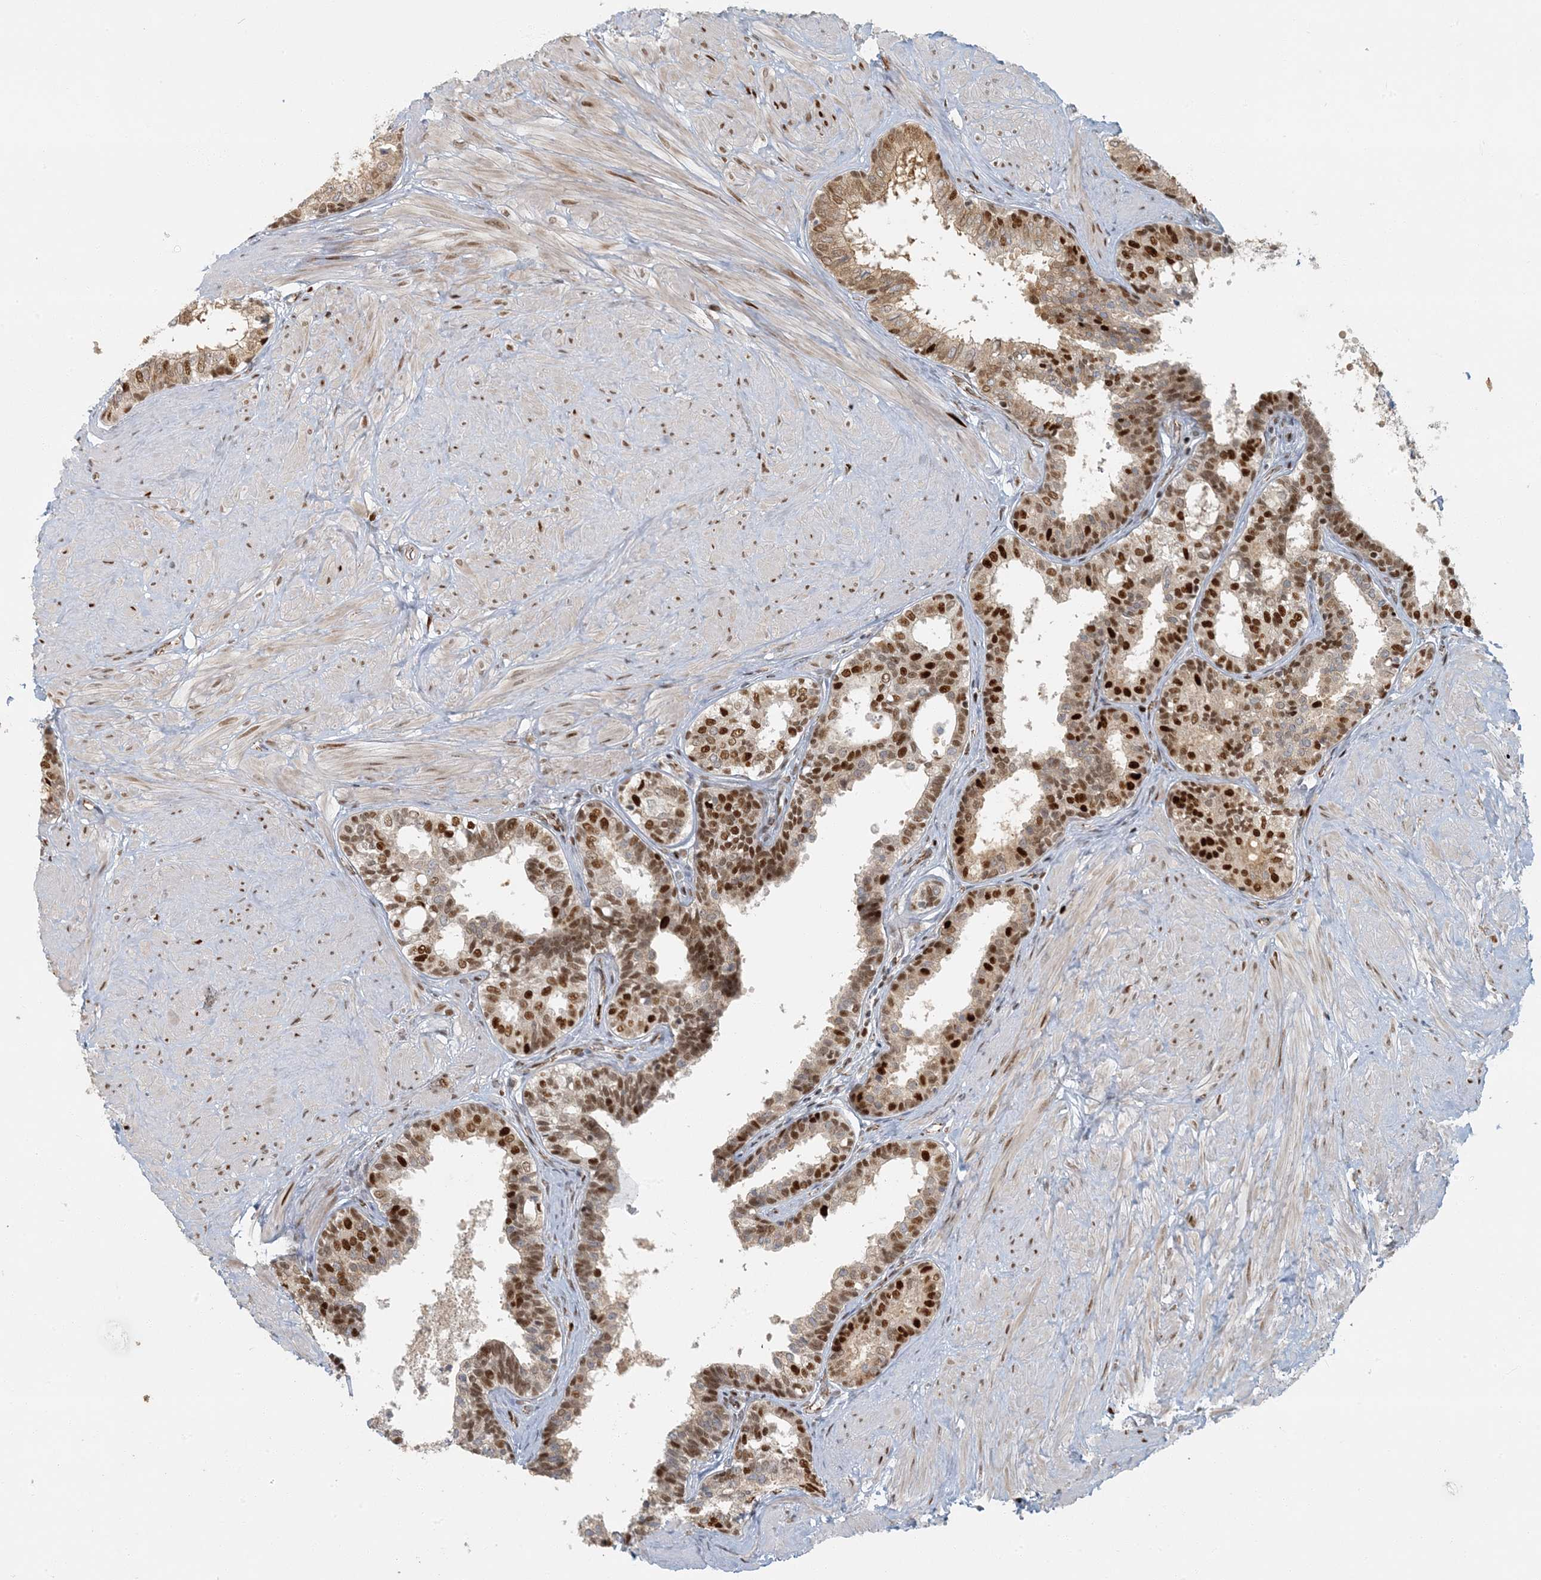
{"staining": {"intensity": "strong", "quantity": ">75%", "location": "nuclear"}, "tissue": "prostate", "cell_type": "Glandular cells", "image_type": "normal", "snomed": [{"axis": "morphology", "description": "Normal tissue, NOS"}, {"axis": "topography", "description": "Prostate"}], "caption": "Approximately >75% of glandular cells in normal human prostate display strong nuclear protein staining as visualized by brown immunohistochemical staining.", "gene": "AK9", "patient": {"sex": "male", "age": 48}}